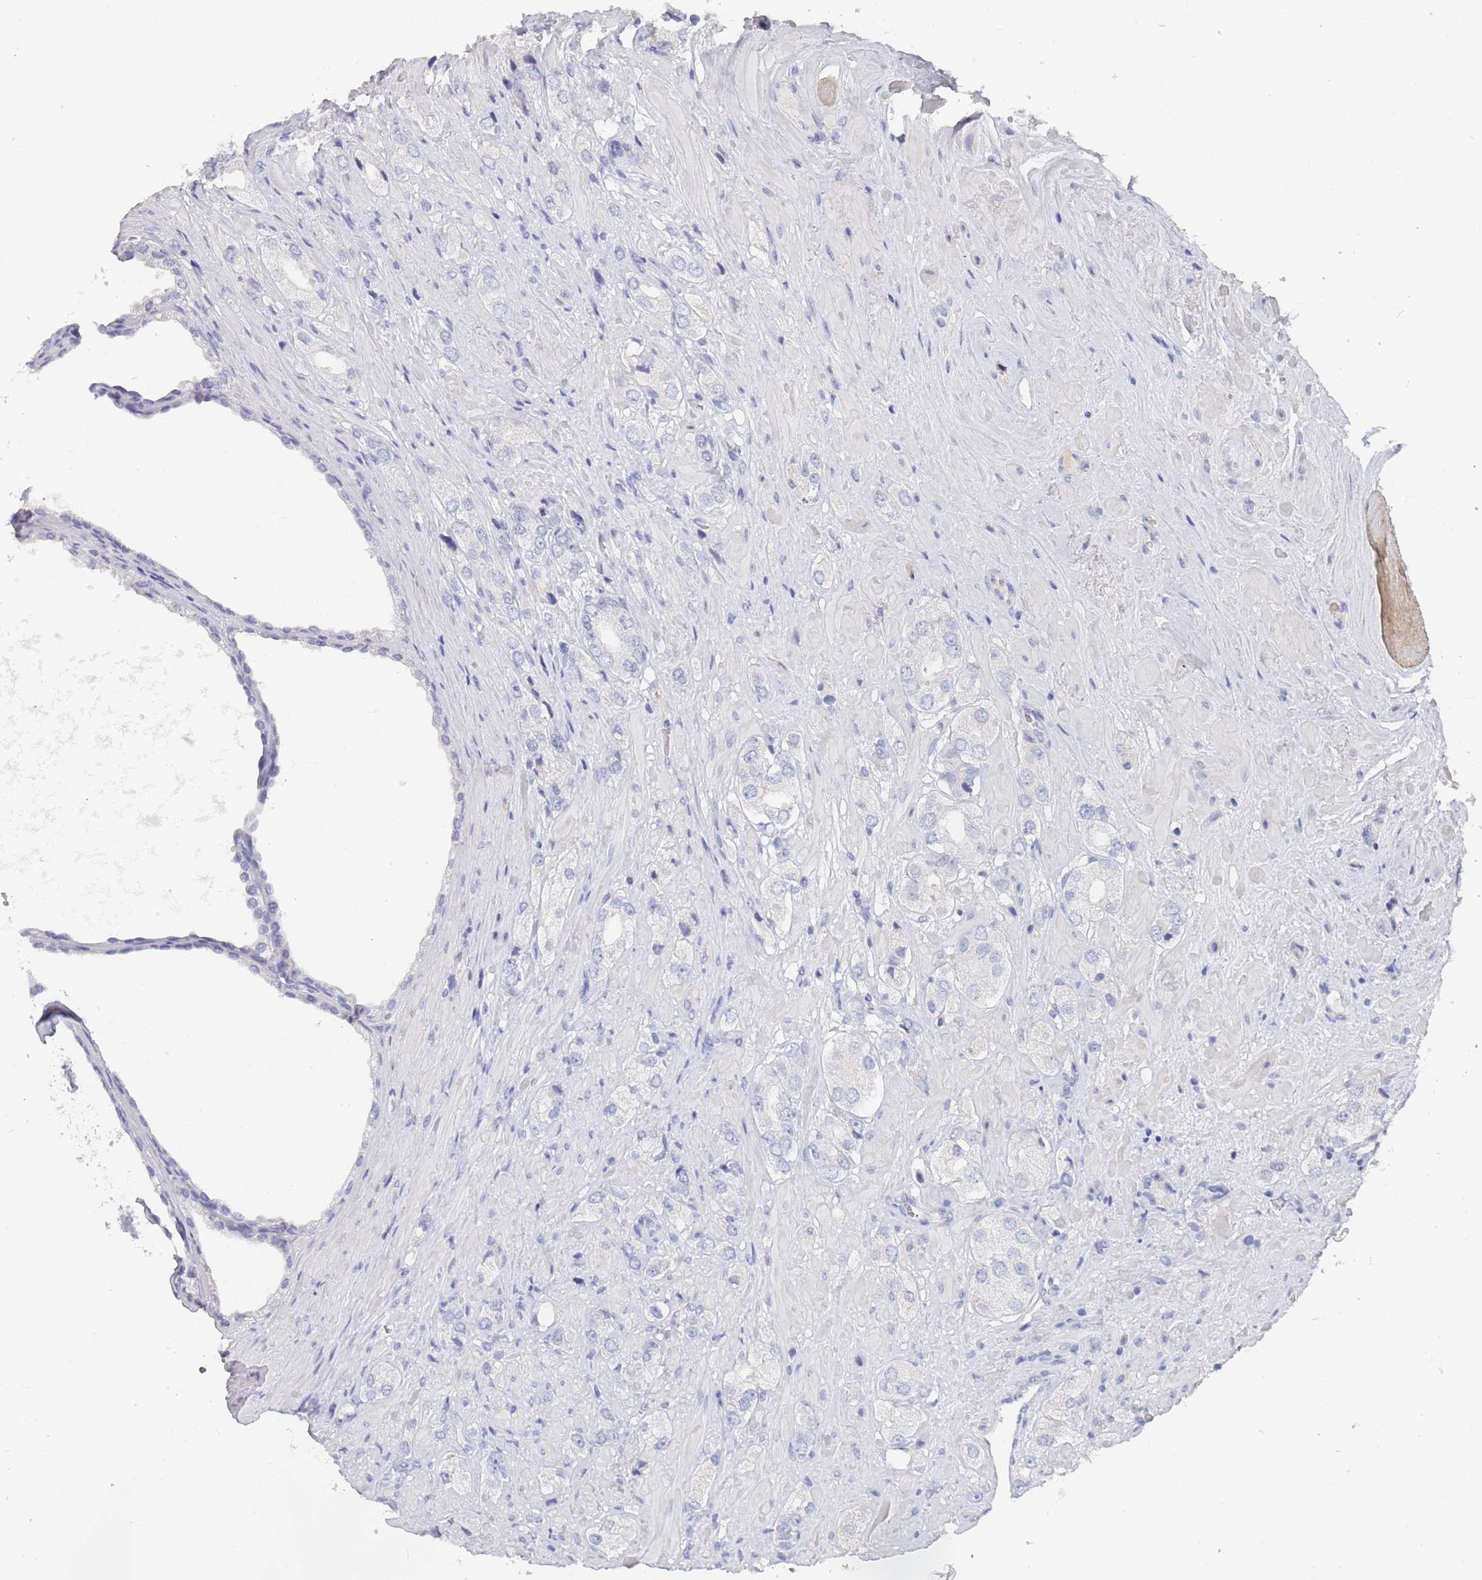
{"staining": {"intensity": "negative", "quantity": "none", "location": "none"}, "tissue": "prostate cancer", "cell_type": "Tumor cells", "image_type": "cancer", "snomed": [{"axis": "morphology", "description": "Adenocarcinoma, High grade"}, {"axis": "topography", "description": "Prostate and seminal vesicle, NOS"}], "caption": "Tumor cells show no significant protein expression in adenocarcinoma (high-grade) (prostate).", "gene": "ACAD11", "patient": {"sex": "male", "age": 64}}